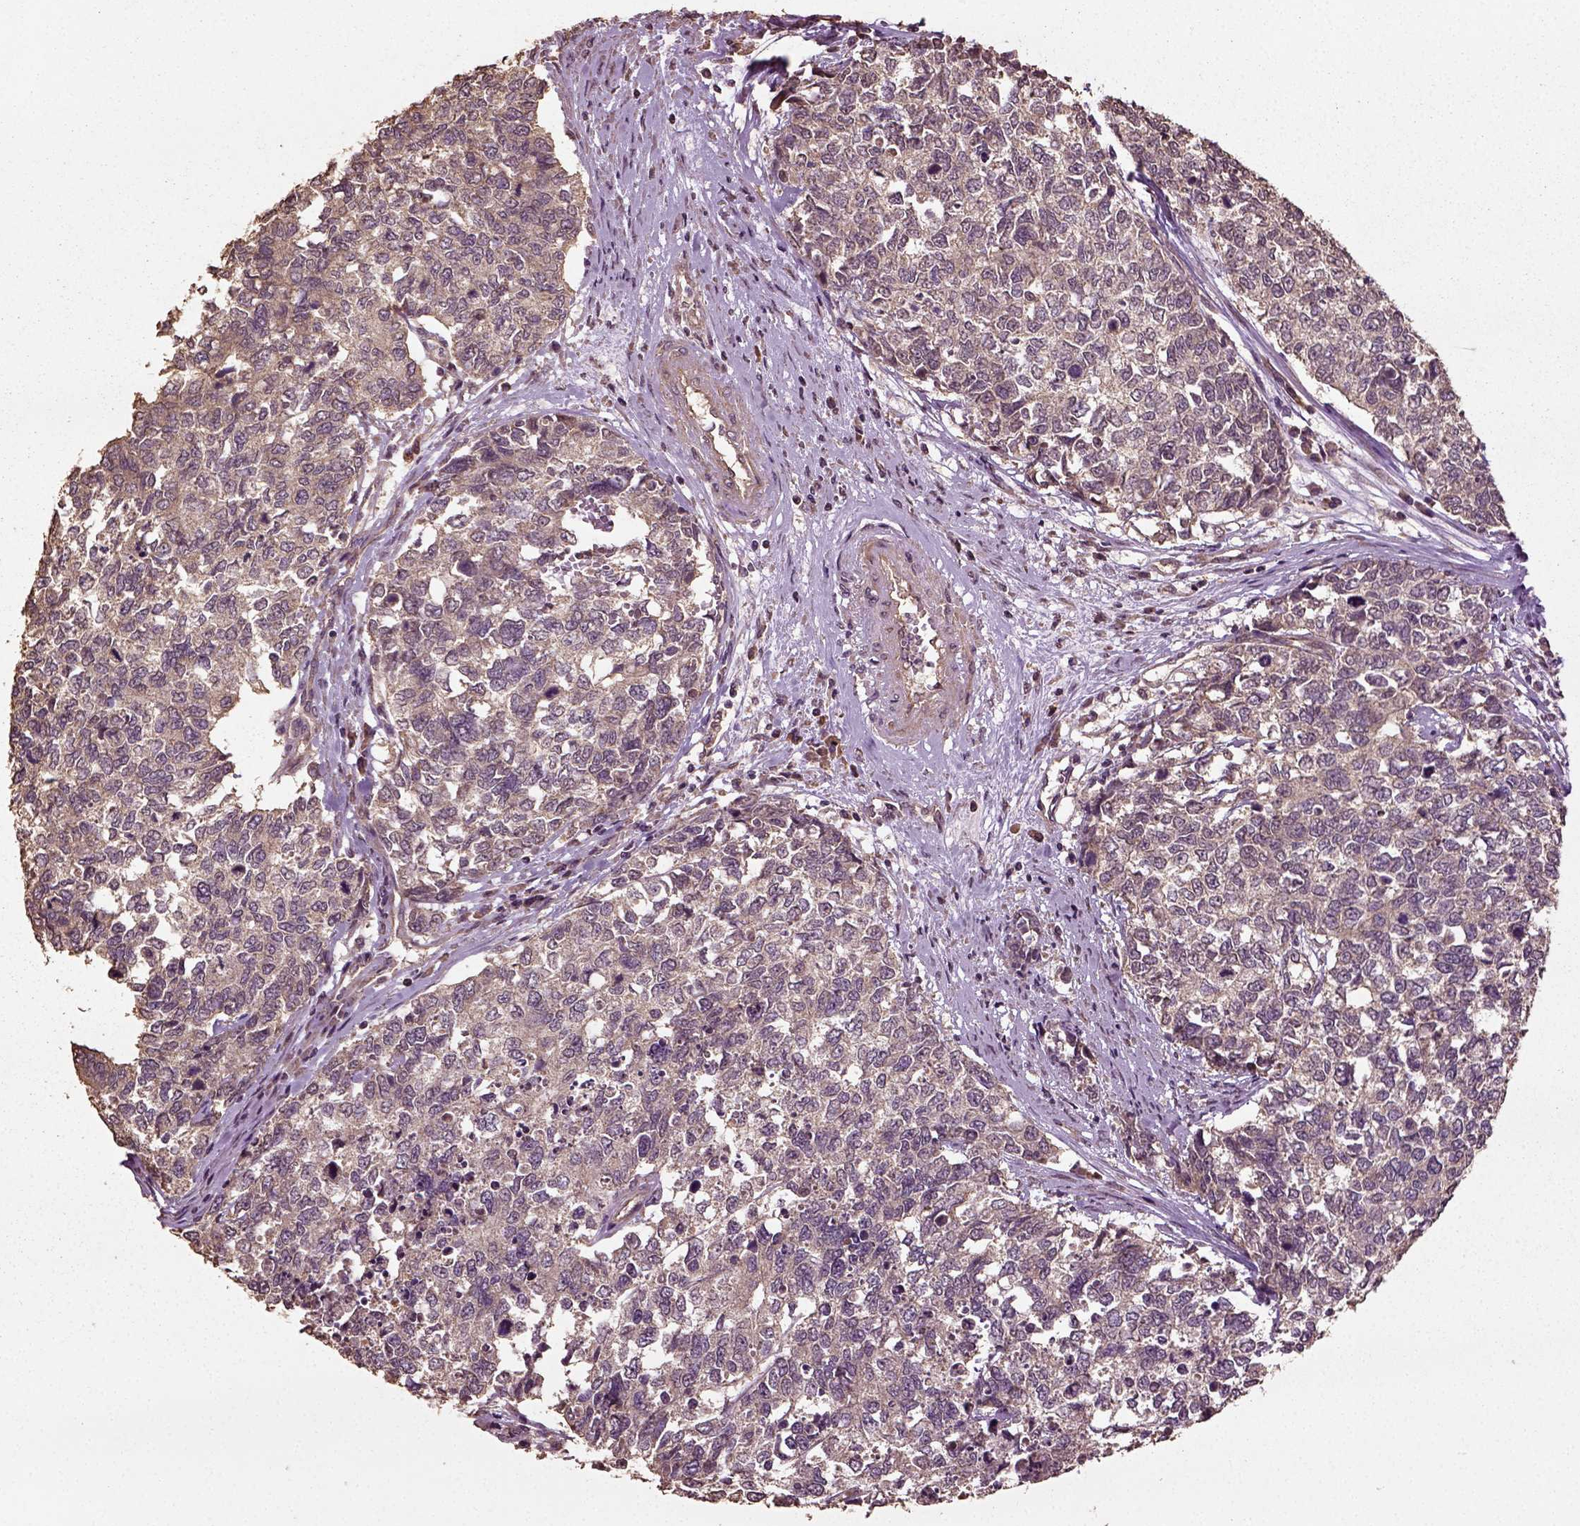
{"staining": {"intensity": "negative", "quantity": "none", "location": "none"}, "tissue": "cervical cancer", "cell_type": "Tumor cells", "image_type": "cancer", "snomed": [{"axis": "morphology", "description": "Squamous cell carcinoma, NOS"}, {"axis": "topography", "description": "Cervix"}], "caption": "DAB (3,3'-diaminobenzidine) immunohistochemical staining of cervical cancer displays no significant staining in tumor cells.", "gene": "ERV3-1", "patient": {"sex": "female", "age": 63}}